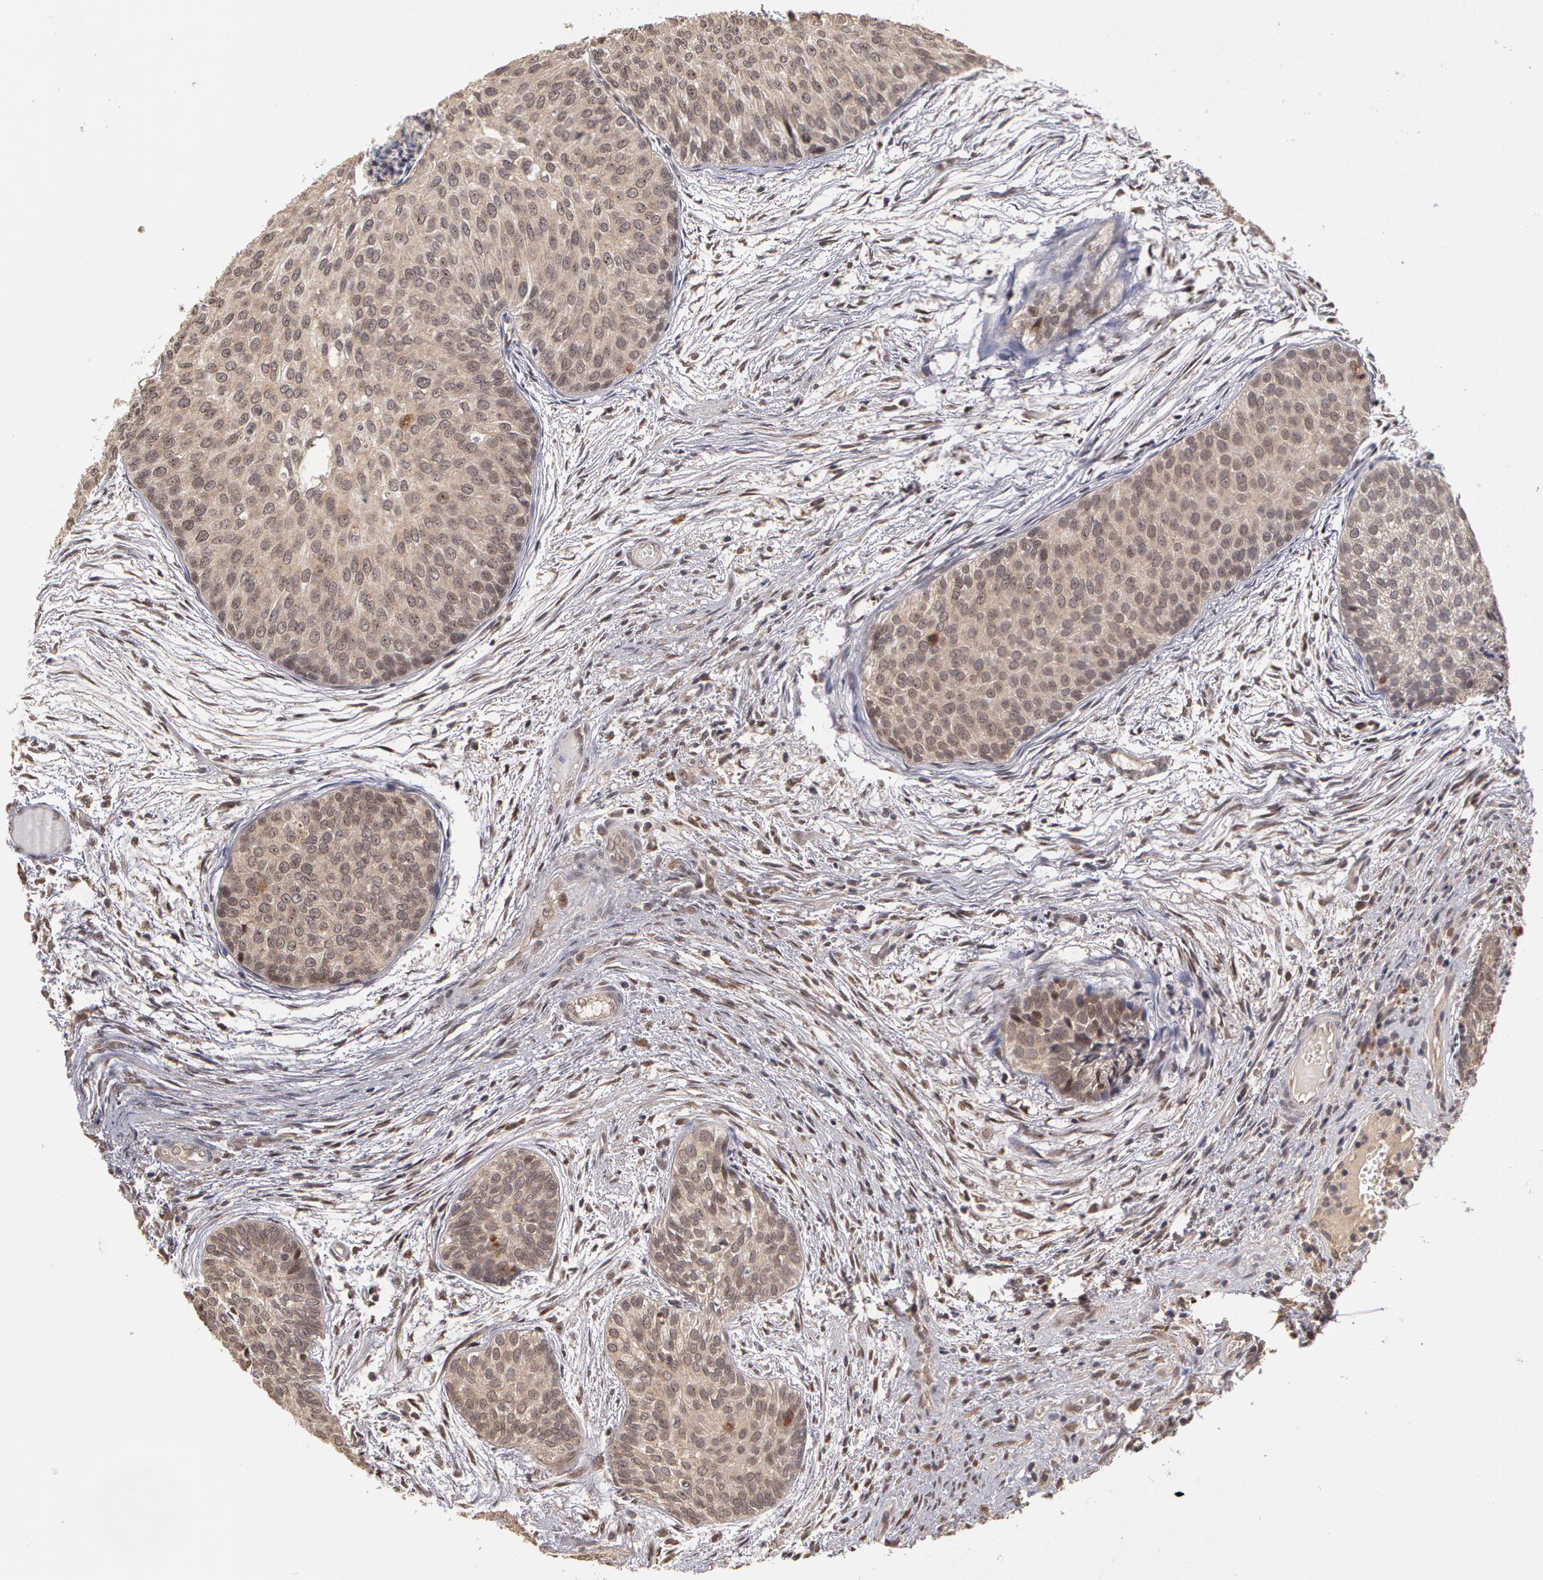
{"staining": {"intensity": "strong", "quantity": ">75%", "location": "cytoplasmic/membranous,nuclear"}, "tissue": "urothelial cancer", "cell_type": "Tumor cells", "image_type": "cancer", "snomed": [{"axis": "morphology", "description": "Urothelial carcinoma, Low grade"}, {"axis": "topography", "description": "Urinary bladder"}], "caption": "A histopathology image showing strong cytoplasmic/membranous and nuclear positivity in about >75% of tumor cells in low-grade urothelial carcinoma, as visualized by brown immunohistochemical staining.", "gene": "GLIS1", "patient": {"sex": "male", "age": 84}}